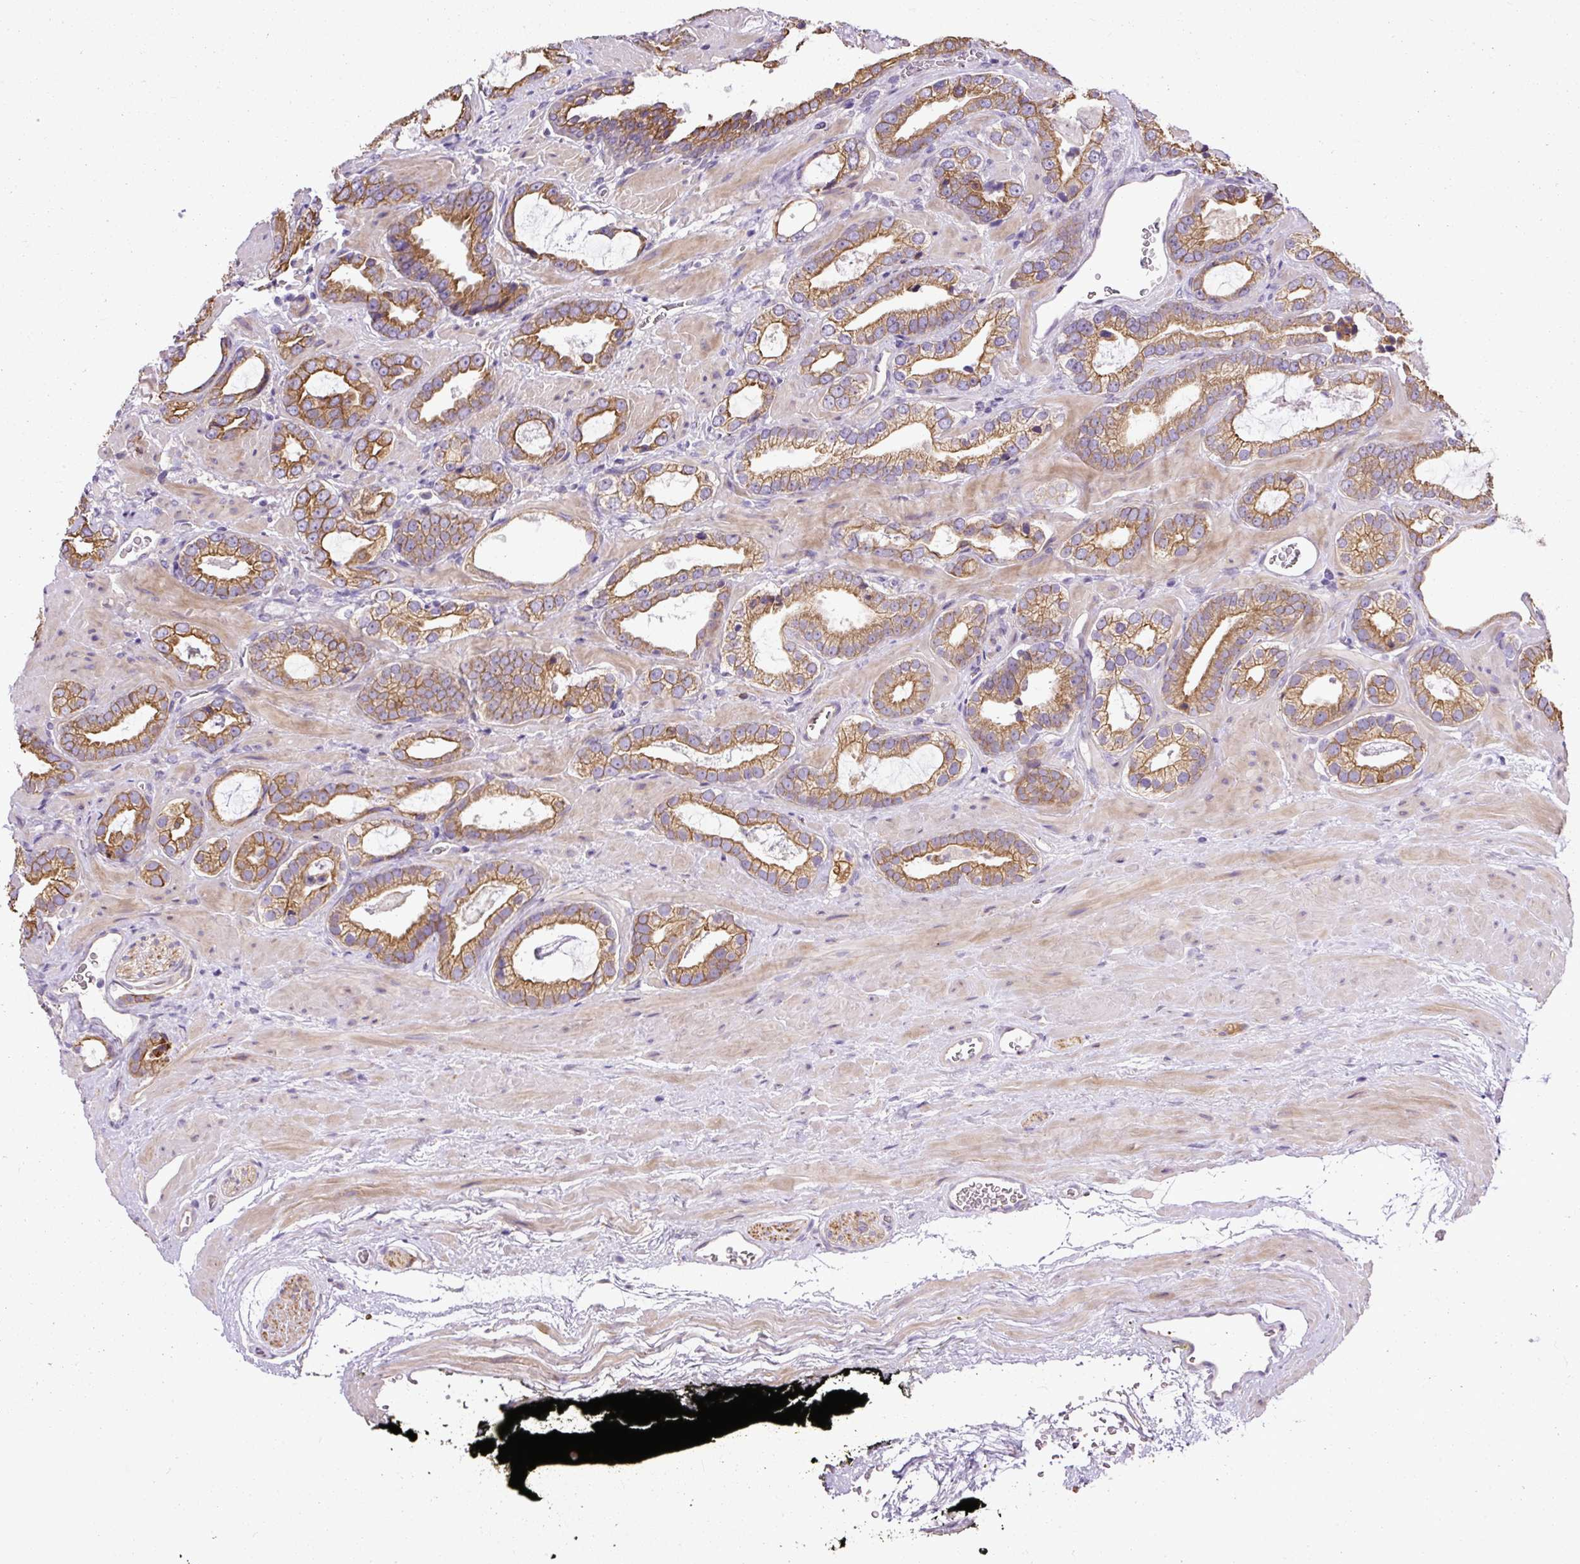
{"staining": {"intensity": "moderate", "quantity": ">75%", "location": "cytoplasmic/membranous"}, "tissue": "prostate cancer", "cell_type": "Tumor cells", "image_type": "cancer", "snomed": [{"axis": "morphology", "description": "Adenocarcinoma, Low grade"}, {"axis": "topography", "description": "Prostate"}], "caption": "A high-resolution photomicrograph shows immunohistochemistry staining of low-grade adenocarcinoma (prostate), which displays moderate cytoplasmic/membranous expression in about >75% of tumor cells.", "gene": "FAM149A", "patient": {"sex": "male", "age": 62}}